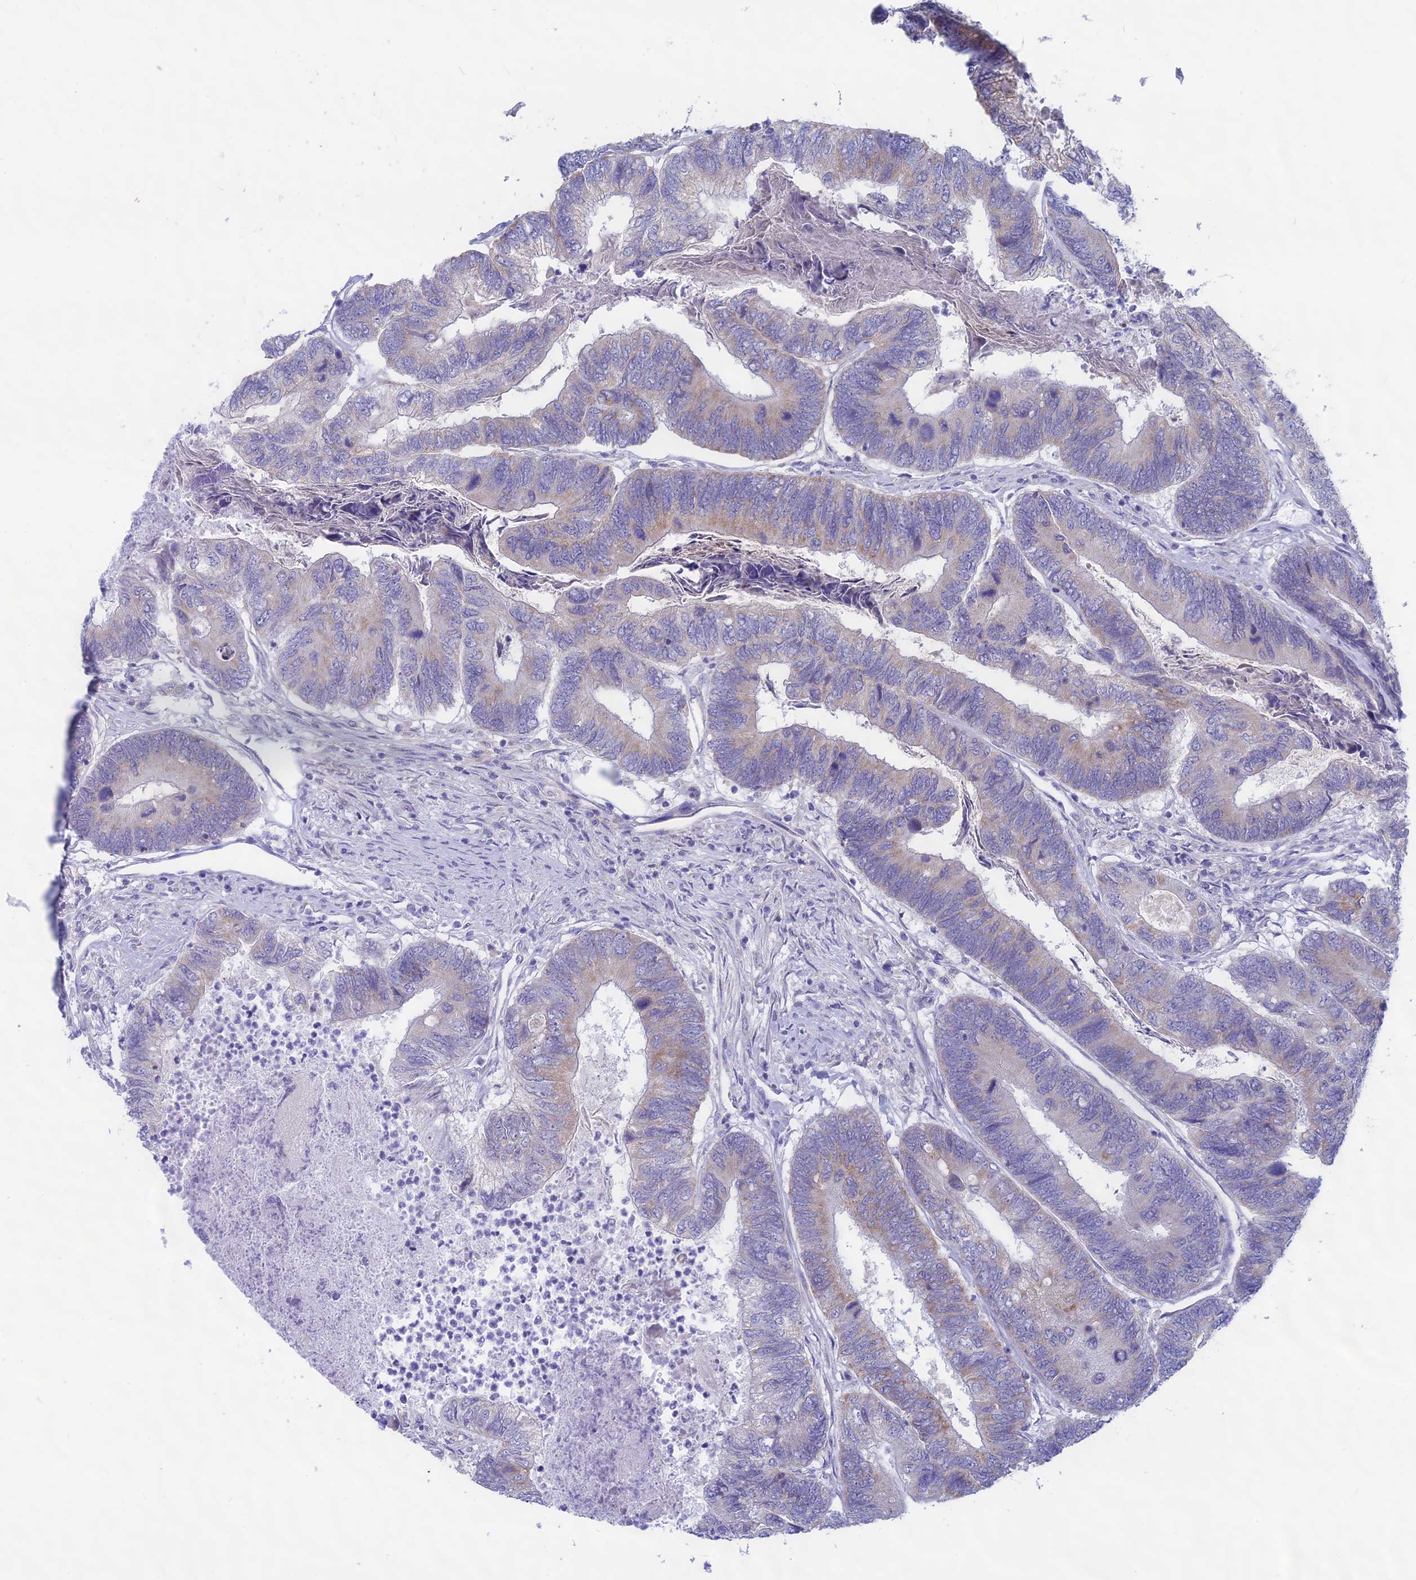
{"staining": {"intensity": "weak", "quantity": "<25%", "location": "cytoplasmic/membranous"}, "tissue": "colorectal cancer", "cell_type": "Tumor cells", "image_type": "cancer", "snomed": [{"axis": "morphology", "description": "Adenocarcinoma, NOS"}, {"axis": "topography", "description": "Colon"}], "caption": "A micrograph of colorectal cancer stained for a protein displays no brown staining in tumor cells.", "gene": "PLAC9", "patient": {"sex": "female", "age": 67}}